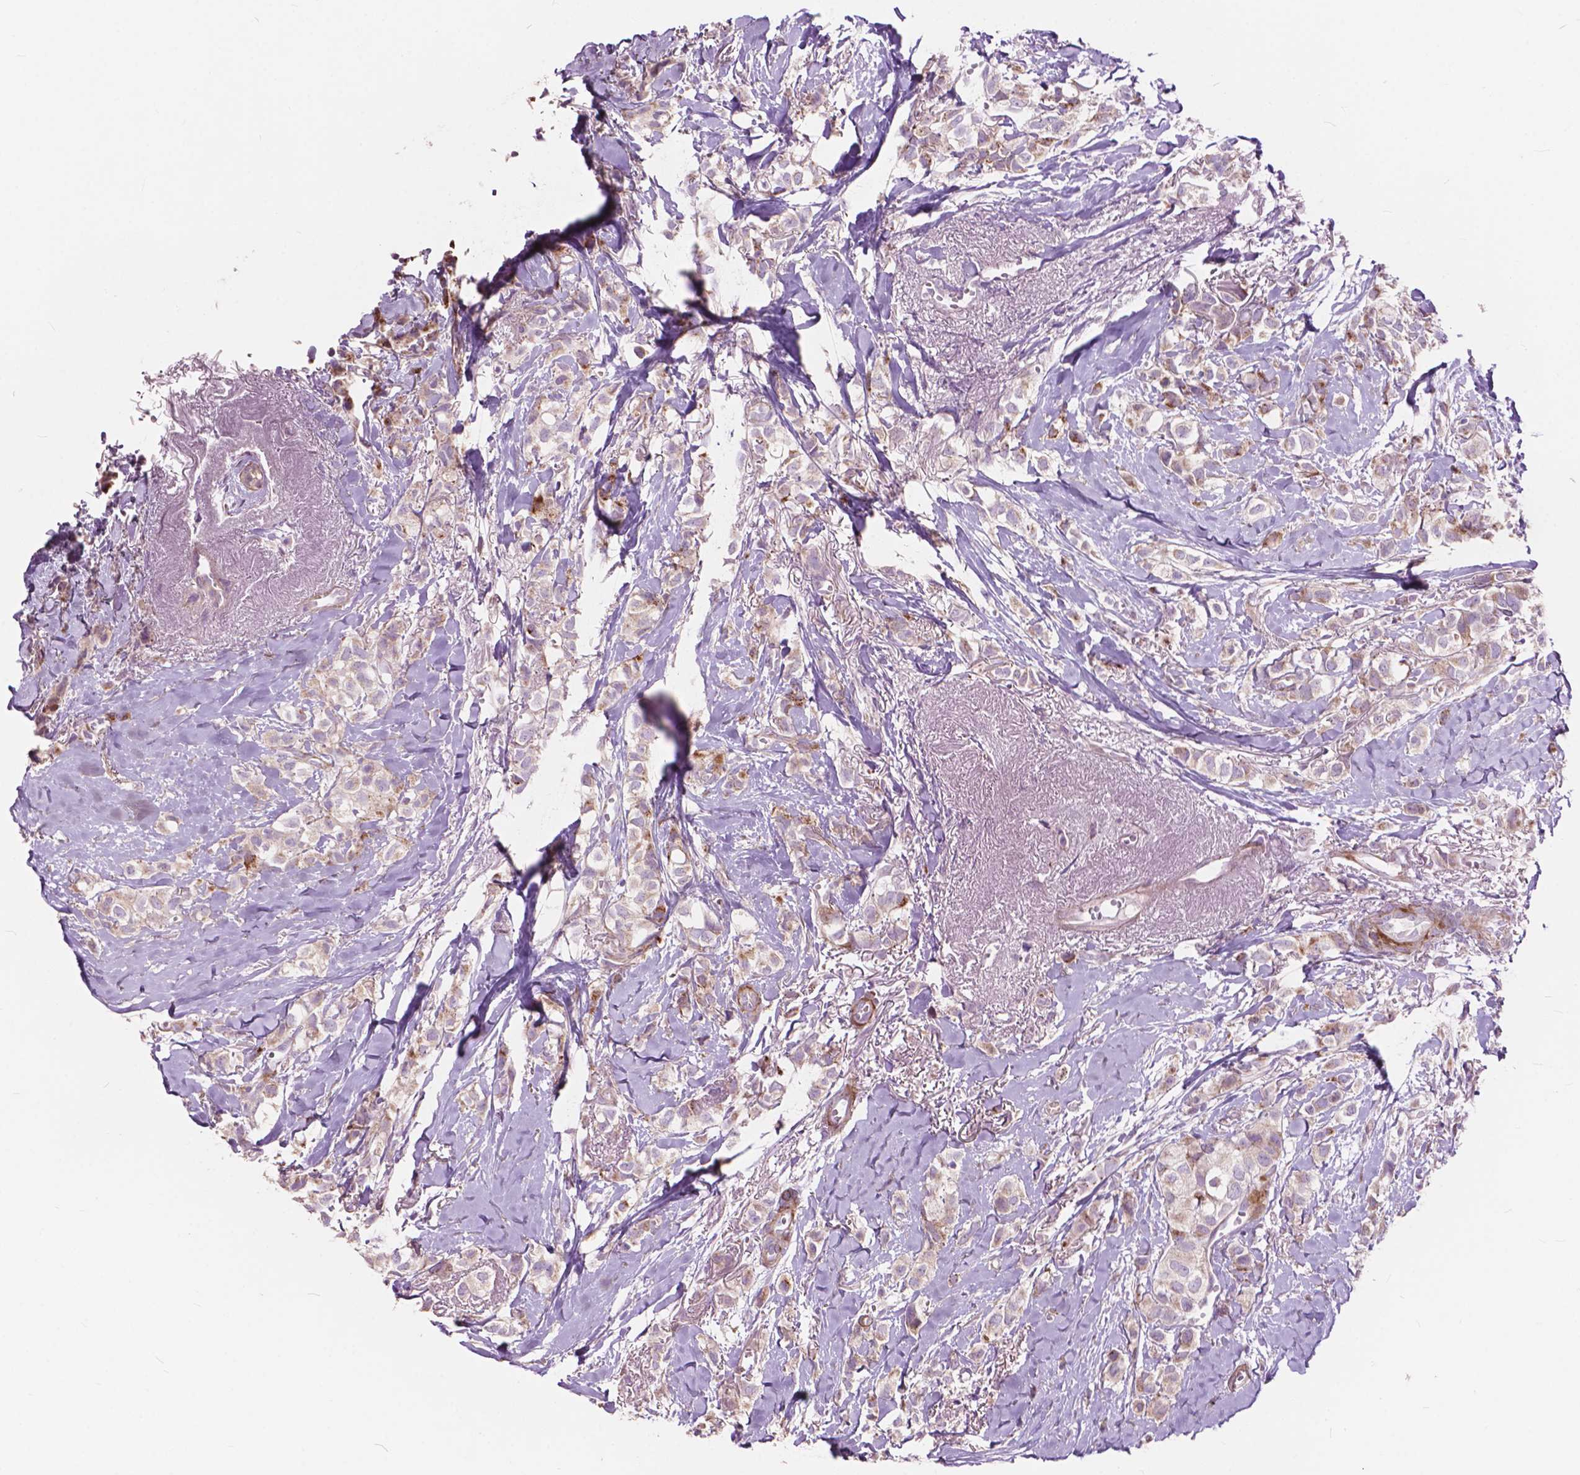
{"staining": {"intensity": "moderate", "quantity": "25%-75%", "location": "cytoplasmic/membranous"}, "tissue": "breast cancer", "cell_type": "Tumor cells", "image_type": "cancer", "snomed": [{"axis": "morphology", "description": "Duct carcinoma"}, {"axis": "topography", "description": "Breast"}], "caption": "There is medium levels of moderate cytoplasmic/membranous staining in tumor cells of breast cancer, as demonstrated by immunohistochemical staining (brown color).", "gene": "MORN1", "patient": {"sex": "female", "age": 85}}